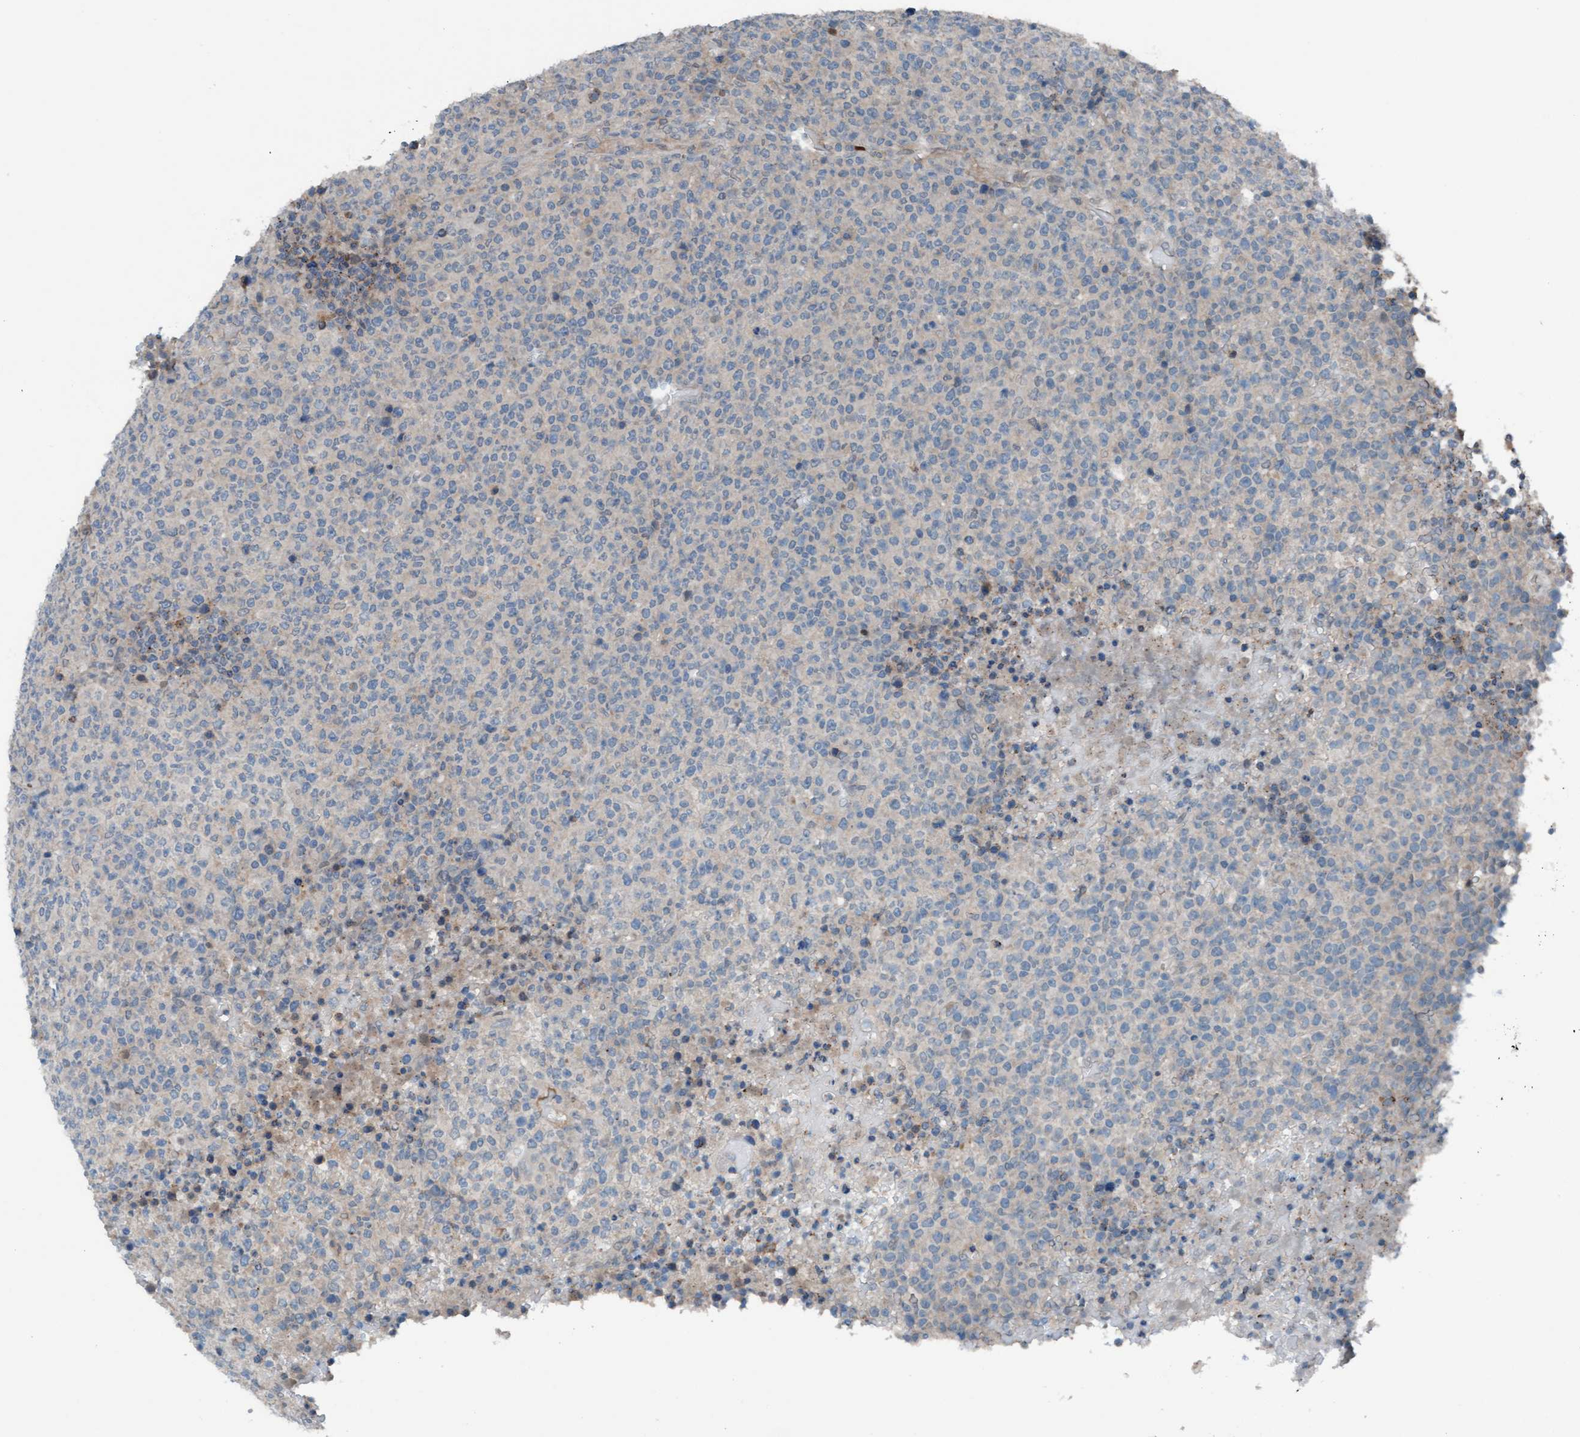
{"staining": {"intensity": "negative", "quantity": "none", "location": "none"}, "tissue": "lymphoma", "cell_type": "Tumor cells", "image_type": "cancer", "snomed": [{"axis": "morphology", "description": "Malignant lymphoma, non-Hodgkin's type, High grade"}, {"axis": "topography", "description": "Lymph node"}], "caption": "Immunohistochemical staining of lymphoma reveals no significant positivity in tumor cells. (Brightfield microscopy of DAB IHC at high magnification).", "gene": "PLXNB2", "patient": {"sex": "male", "age": 13}}